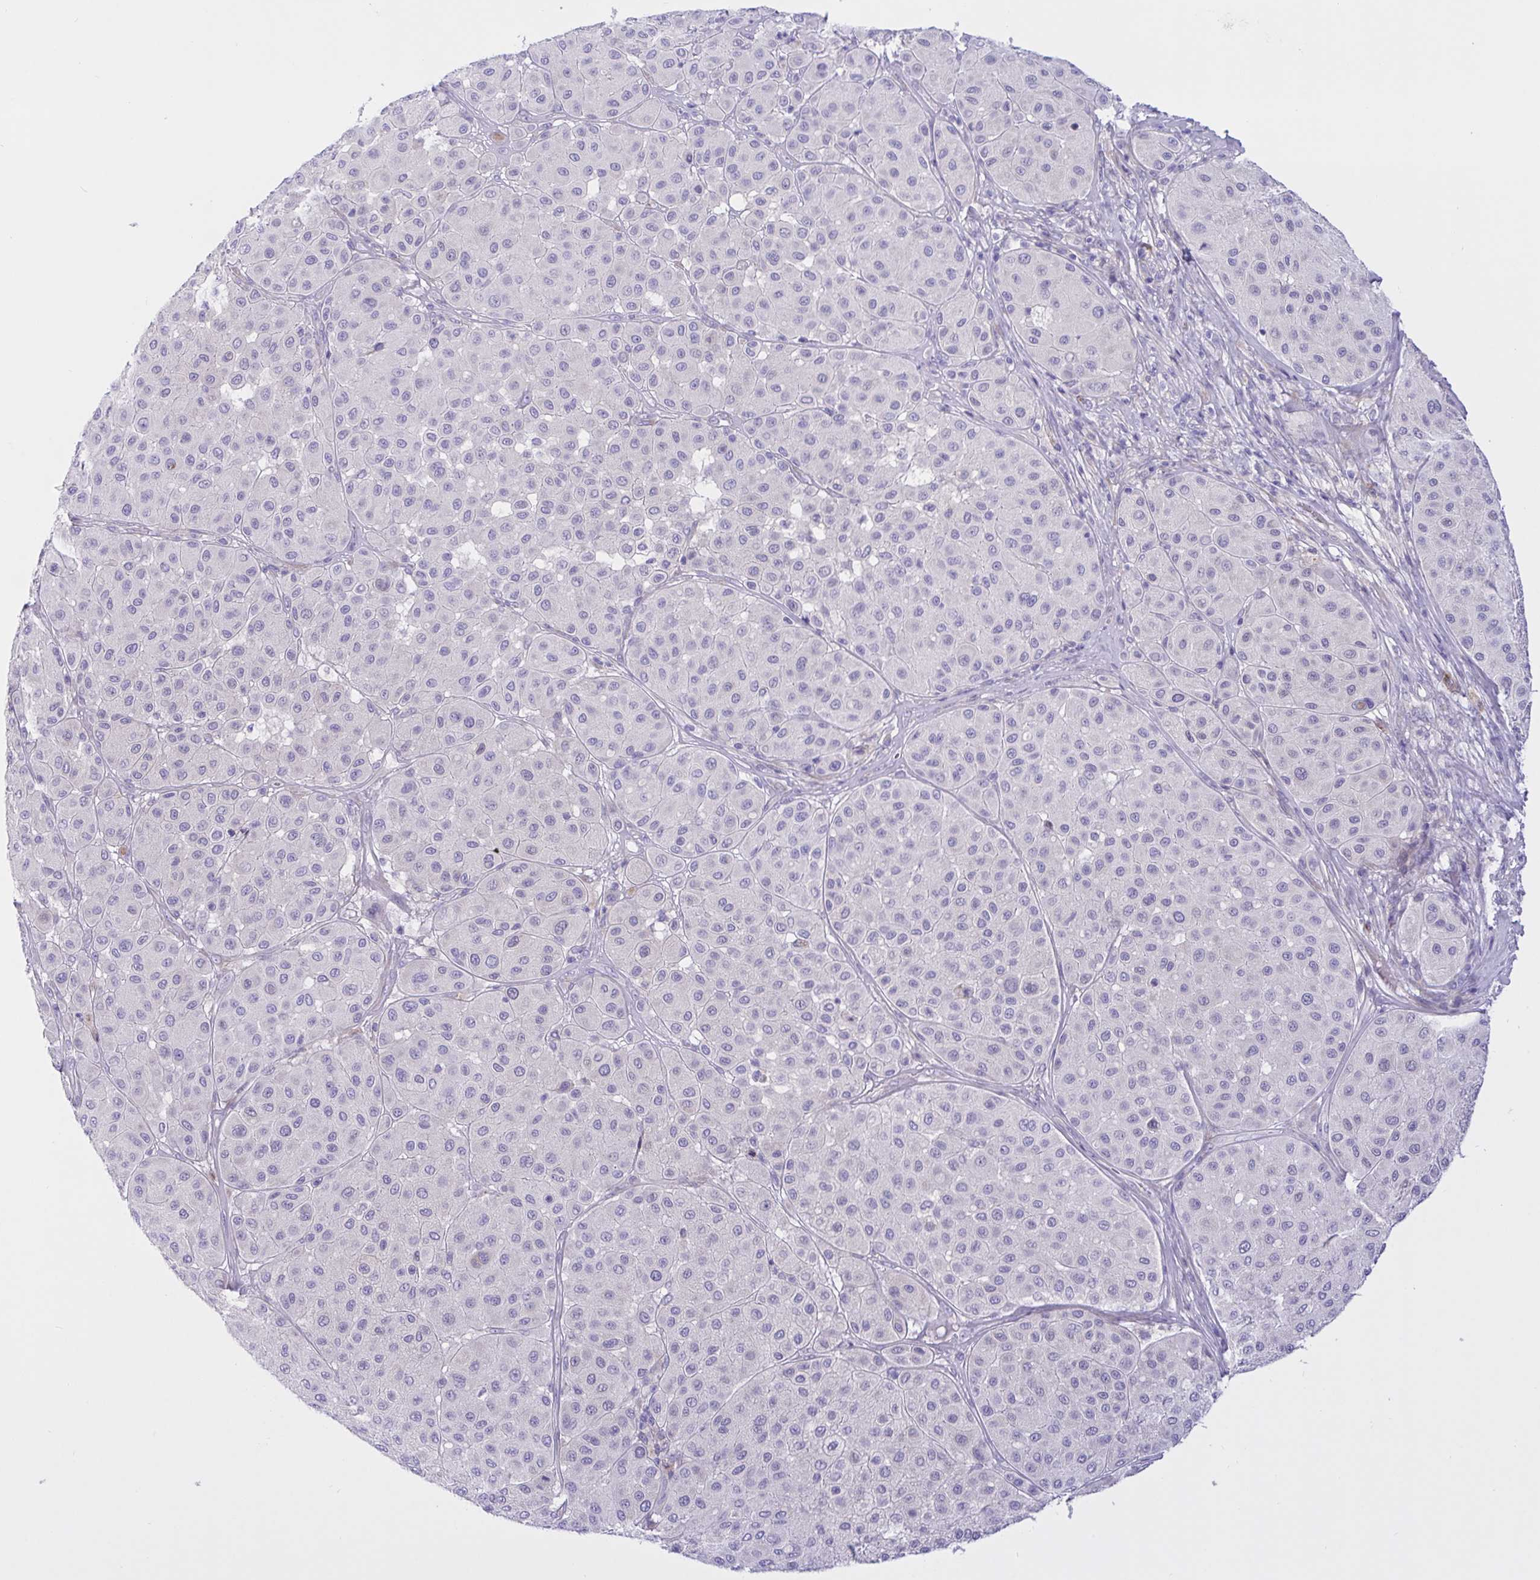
{"staining": {"intensity": "negative", "quantity": "none", "location": "none"}, "tissue": "melanoma", "cell_type": "Tumor cells", "image_type": "cancer", "snomed": [{"axis": "morphology", "description": "Malignant melanoma, Metastatic site"}, {"axis": "topography", "description": "Smooth muscle"}], "caption": "DAB immunohistochemical staining of human malignant melanoma (metastatic site) displays no significant positivity in tumor cells. (Immunohistochemistry, brightfield microscopy, high magnification).", "gene": "FAM86B1", "patient": {"sex": "male", "age": 41}}